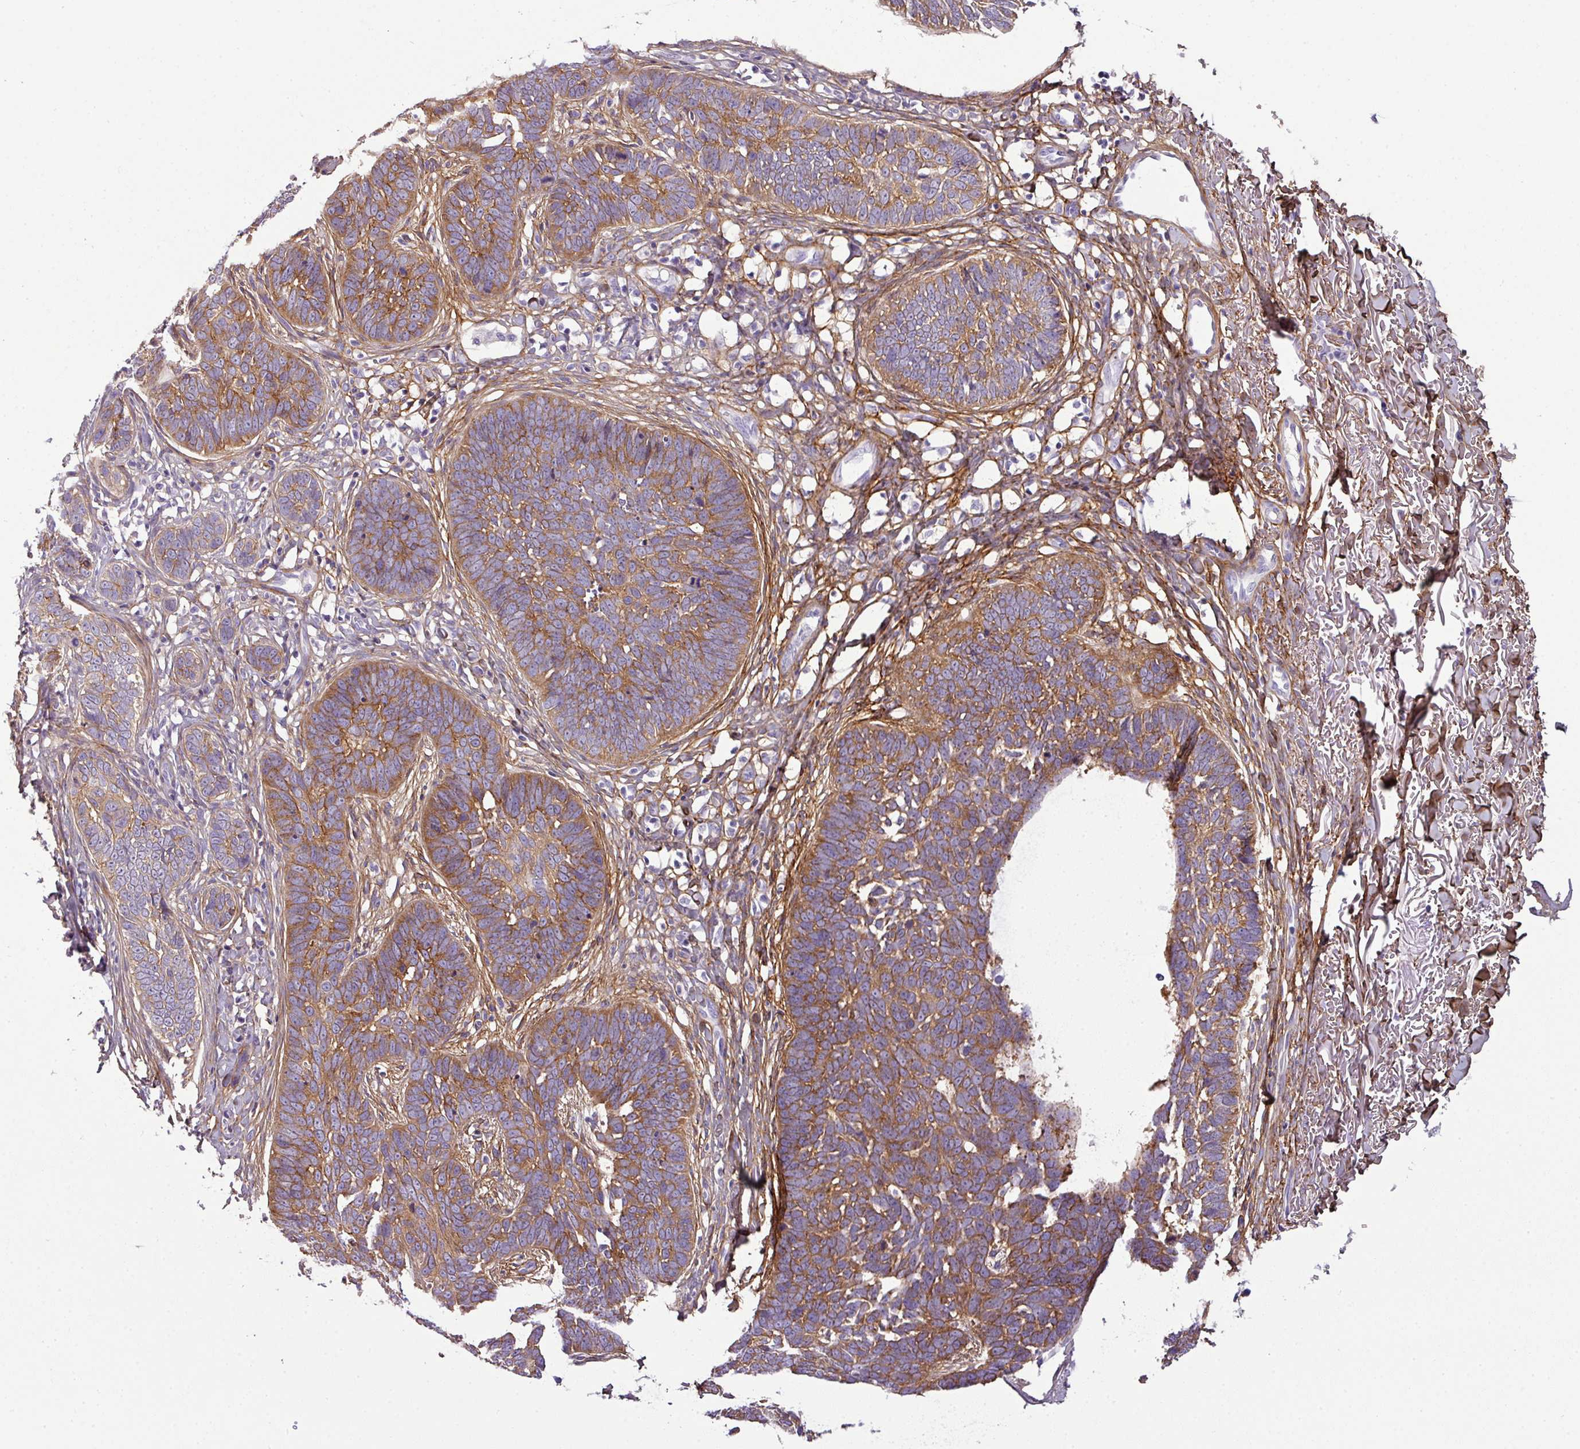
{"staining": {"intensity": "moderate", "quantity": ">75%", "location": "cytoplasmic/membranous"}, "tissue": "skin cancer", "cell_type": "Tumor cells", "image_type": "cancer", "snomed": [{"axis": "morphology", "description": "Normal tissue, NOS"}, {"axis": "morphology", "description": "Basal cell carcinoma"}, {"axis": "topography", "description": "Skin"}], "caption": "Tumor cells reveal medium levels of moderate cytoplasmic/membranous staining in about >75% of cells in skin cancer (basal cell carcinoma). The staining was performed using DAB (3,3'-diaminobenzidine) to visualize the protein expression in brown, while the nuclei were stained in blue with hematoxylin (Magnification: 20x).", "gene": "PARD6G", "patient": {"sex": "male", "age": 77}}